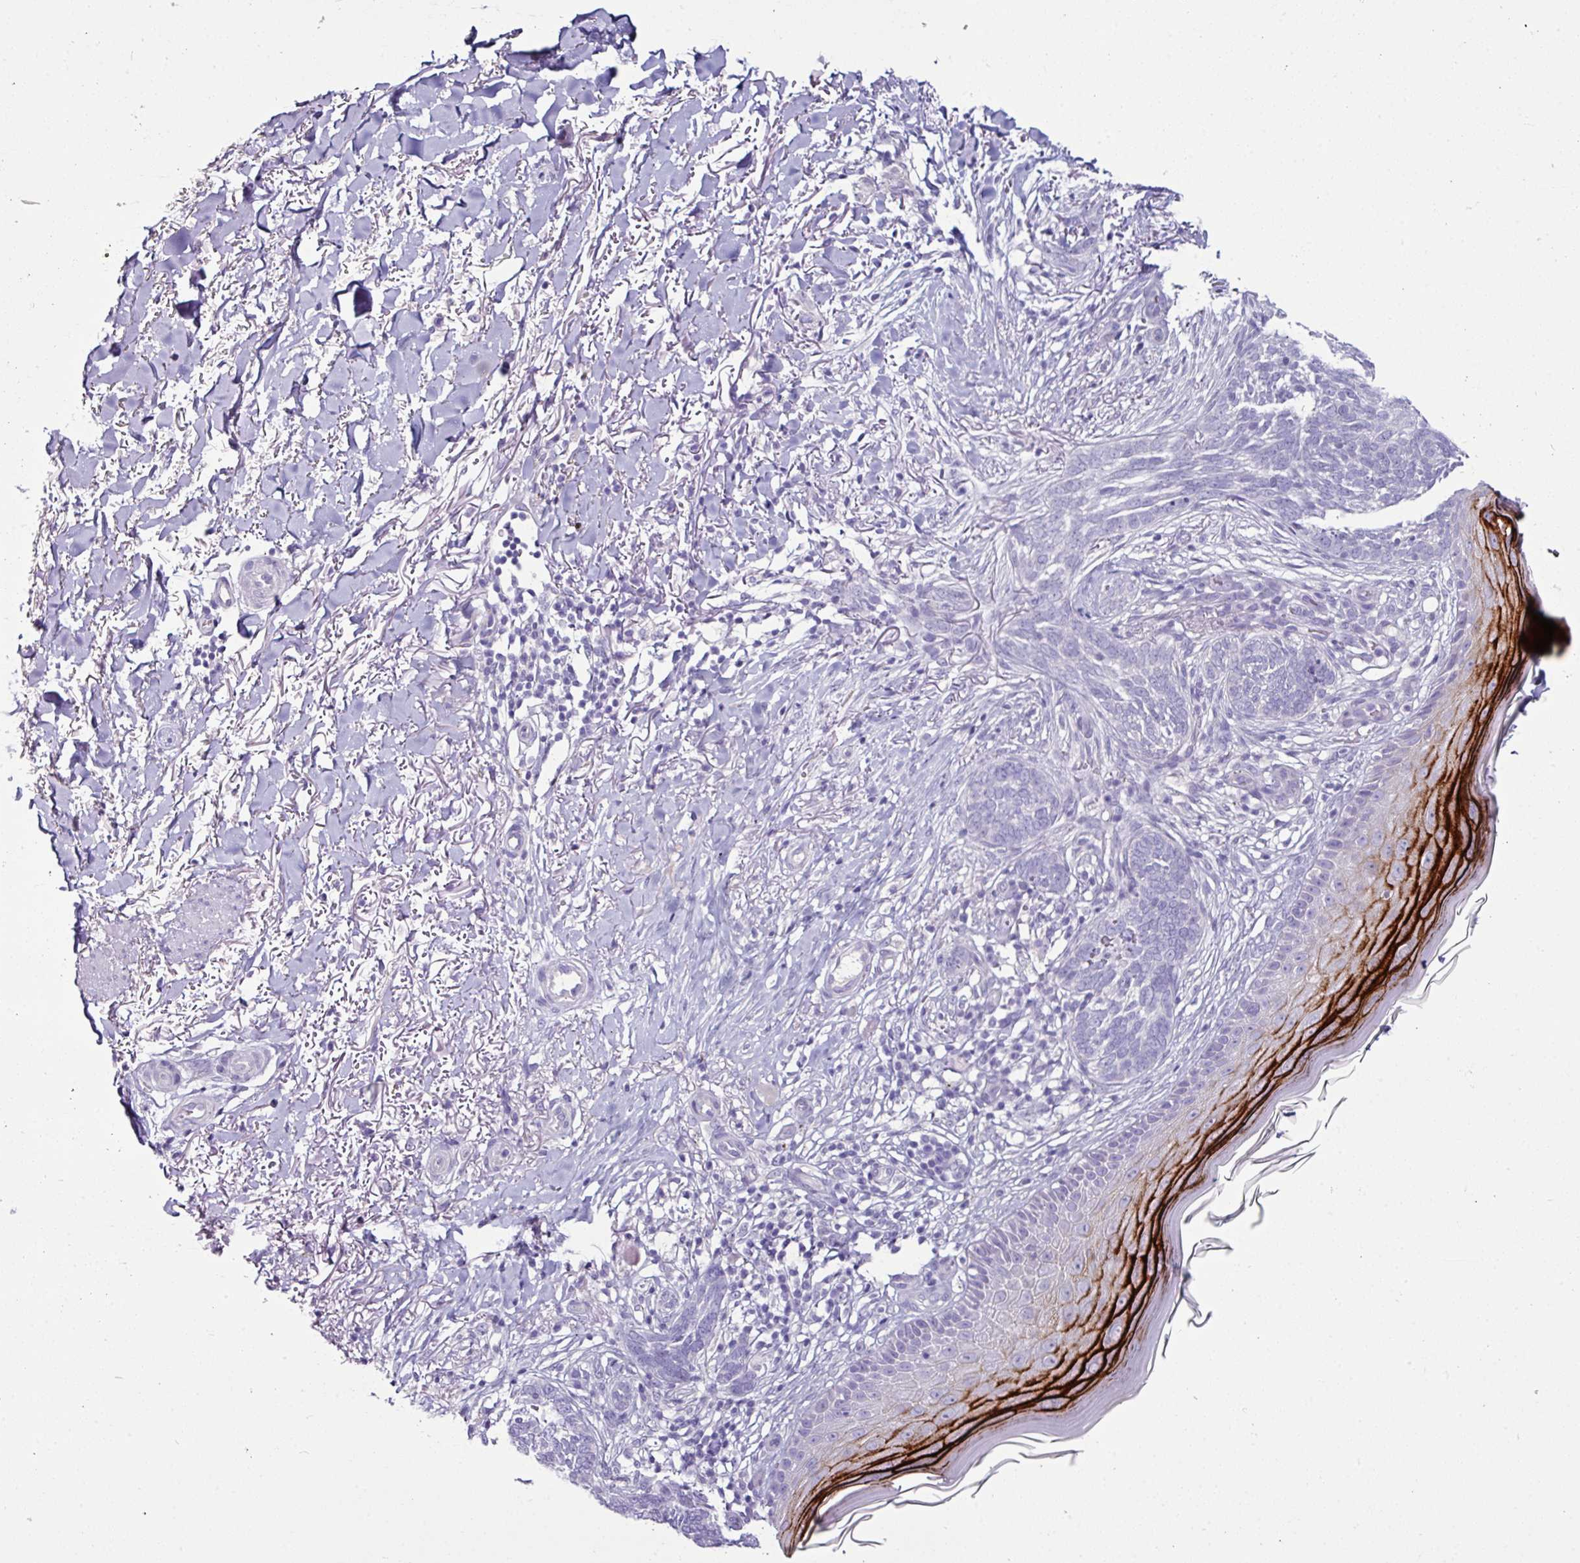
{"staining": {"intensity": "negative", "quantity": "none", "location": "none"}, "tissue": "skin cancer", "cell_type": "Tumor cells", "image_type": "cancer", "snomed": [{"axis": "morphology", "description": "Normal tissue, NOS"}, {"axis": "morphology", "description": "Basal cell carcinoma"}, {"axis": "topography", "description": "Skin"}], "caption": "IHC image of human basal cell carcinoma (skin) stained for a protein (brown), which demonstrates no expression in tumor cells.", "gene": "GLP2R", "patient": {"sex": "female", "age": 67}}